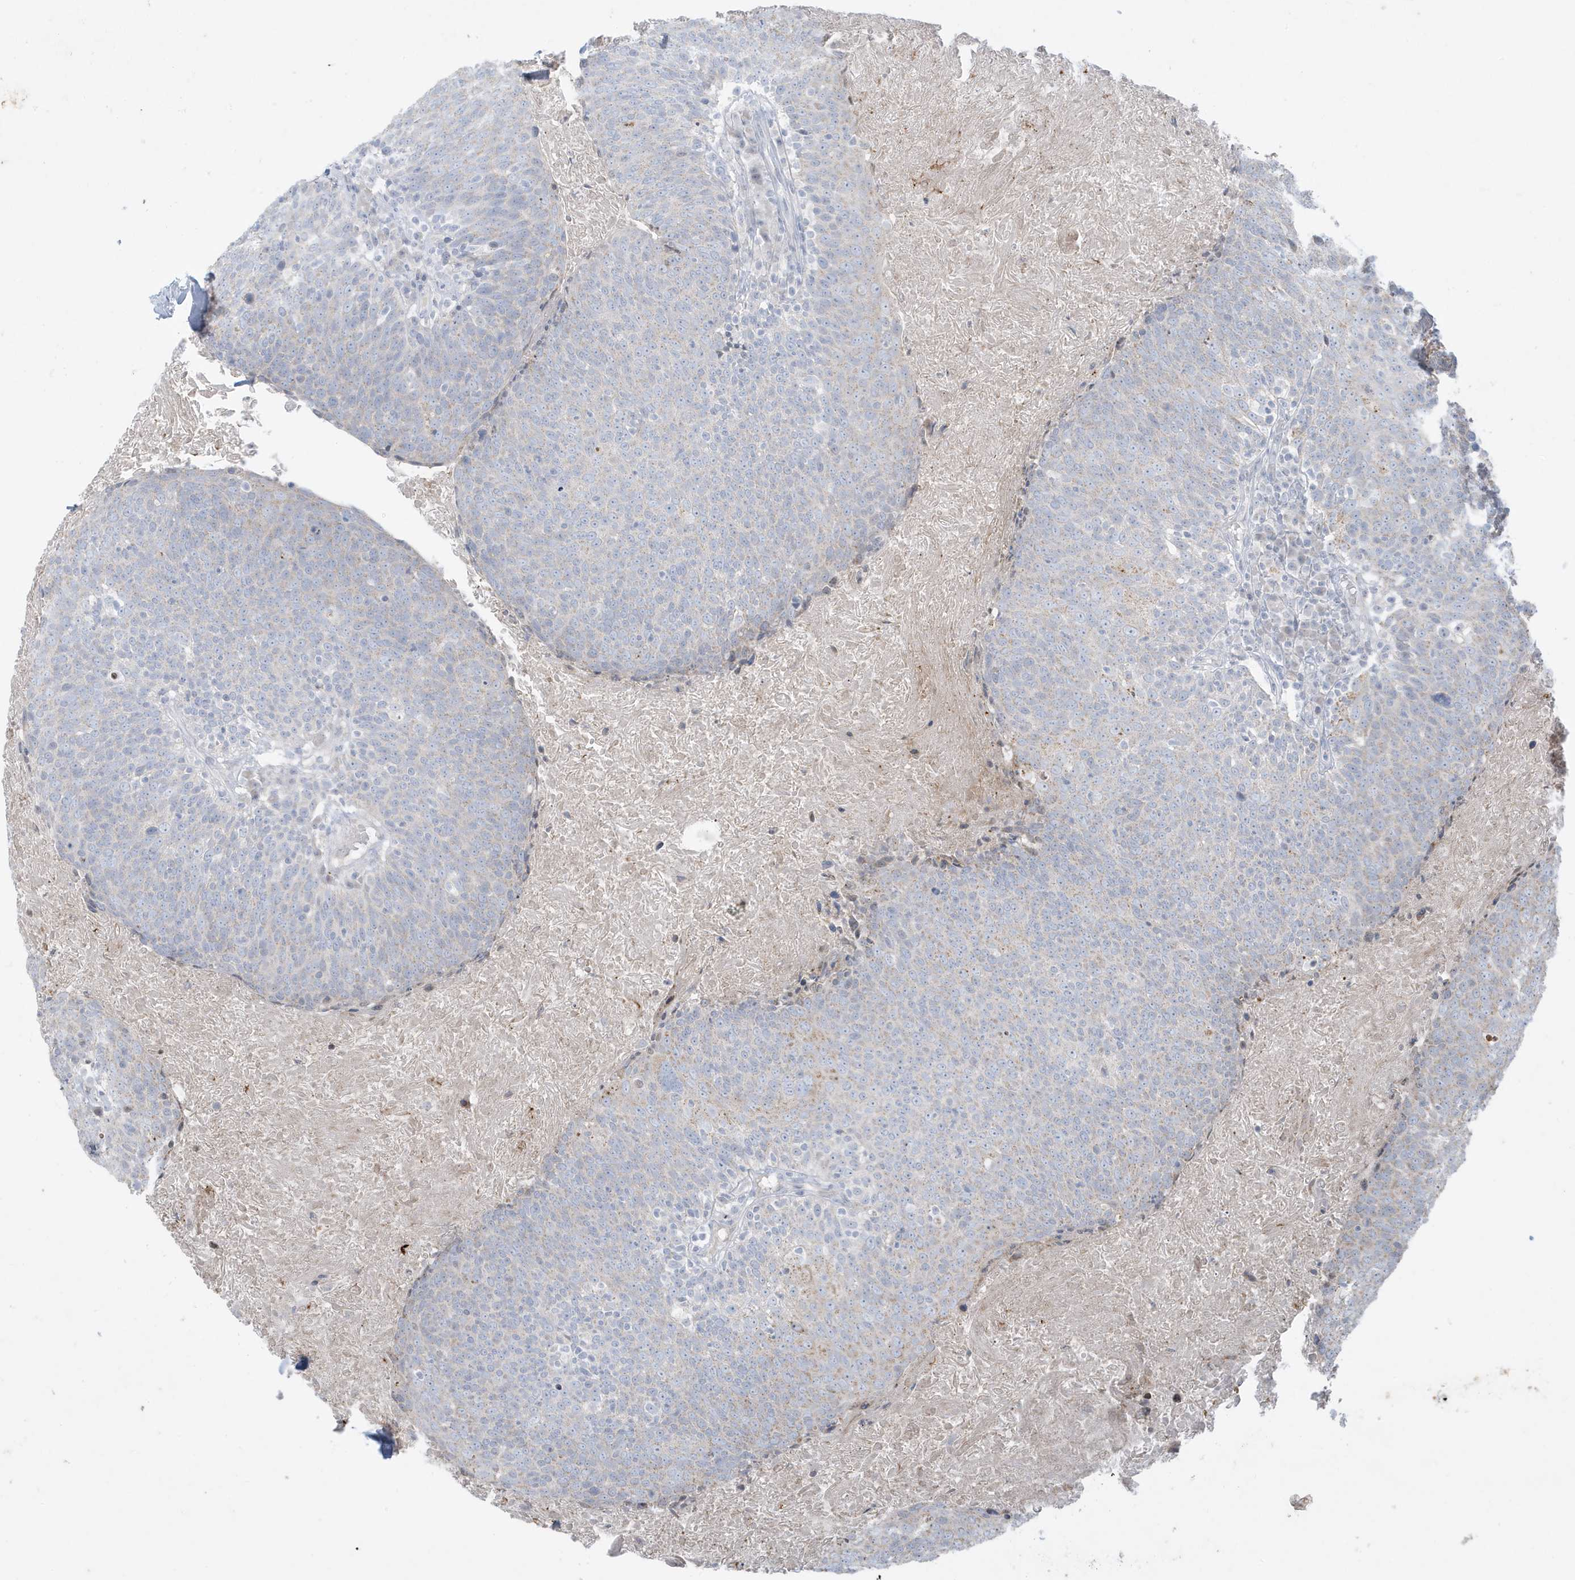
{"staining": {"intensity": "weak", "quantity": "<25%", "location": "cytoplasmic/membranous"}, "tissue": "head and neck cancer", "cell_type": "Tumor cells", "image_type": "cancer", "snomed": [{"axis": "morphology", "description": "Squamous cell carcinoma, NOS"}, {"axis": "morphology", "description": "Squamous cell carcinoma, metastatic, NOS"}, {"axis": "topography", "description": "Lymph node"}, {"axis": "topography", "description": "Head-Neck"}], "caption": "This is an immunohistochemistry histopathology image of head and neck cancer. There is no staining in tumor cells.", "gene": "FNDC1", "patient": {"sex": "male", "age": 62}}